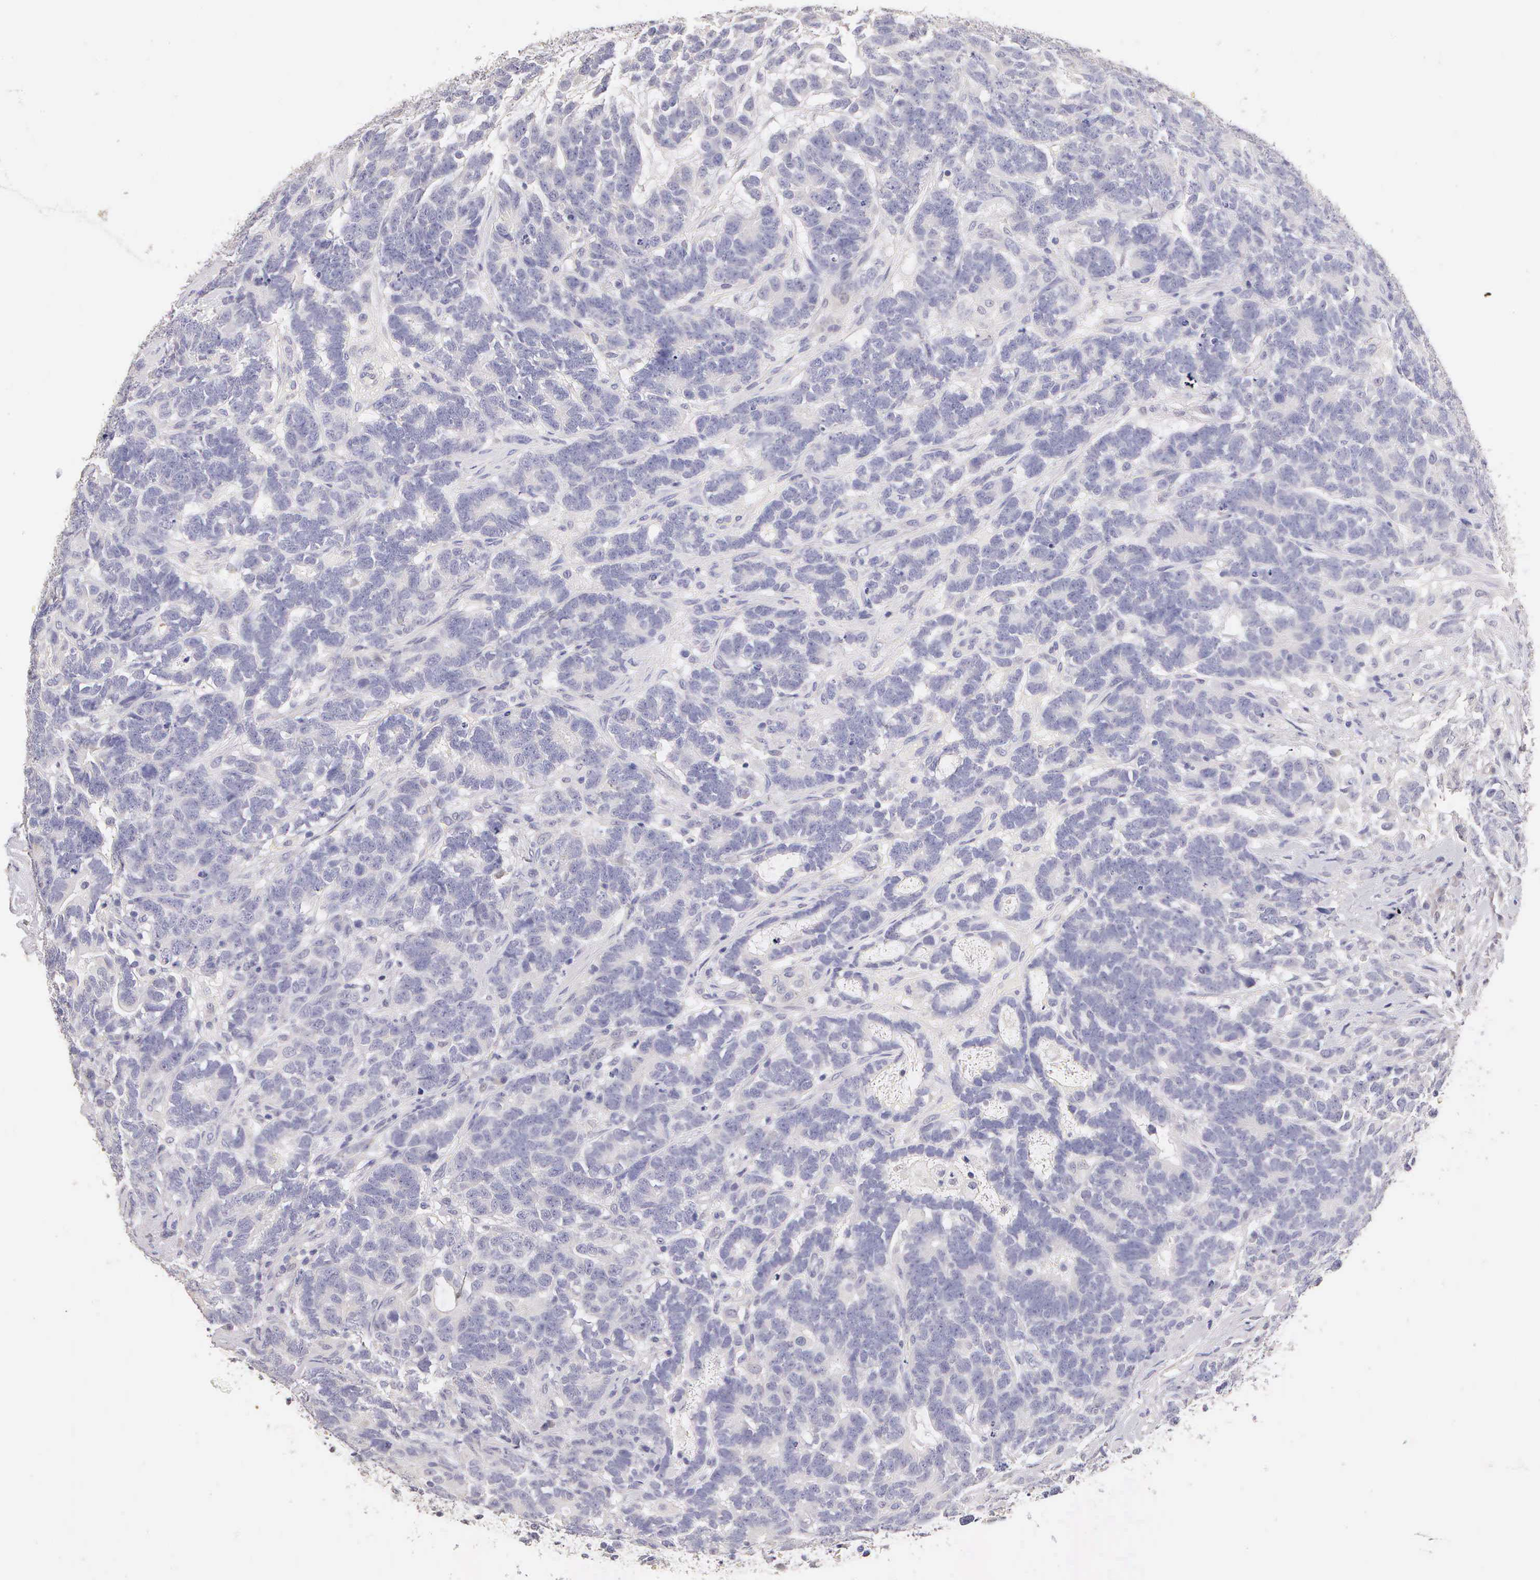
{"staining": {"intensity": "negative", "quantity": "none", "location": "none"}, "tissue": "testis cancer", "cell_type": "Tumor cells", "image_type": "cancer", "snomed": [{"axis": "morphology", "description": "Carcinoma, Embryonal, NOS"}, {"axis": "topography", "description": "Testis"}], "caption": "Tumor cells show no significant protein expression in testis cancer (embryonal carcinoma).", "gene": "ESR1", "patient": {"sex": "male", "age": 26}}